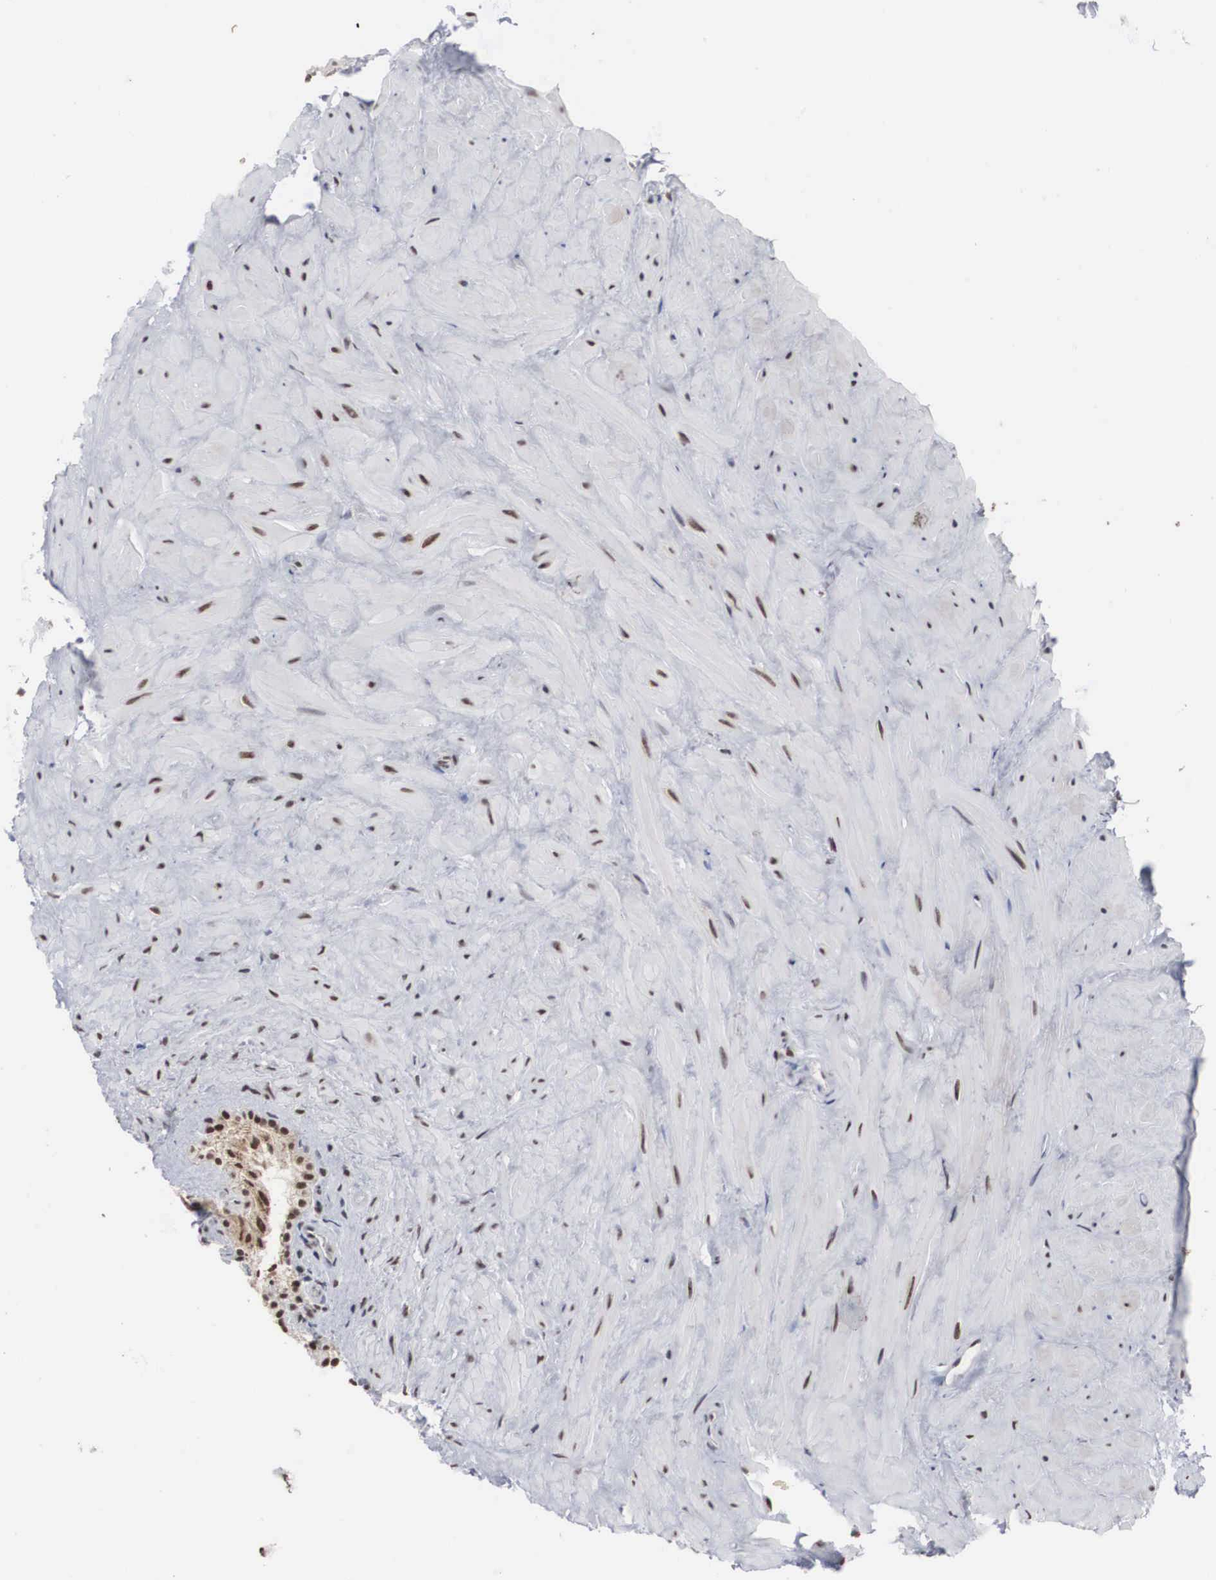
{"staining": {"intensity": "weak", "quantity": "25%-75%", "location": "nuclear"}, "tissue": "epididymis", "cell_type": "Glandular cells", "image_type": "normal", "snomed": [{"axis": "morphology", "description": "Normal tissue, NOS"}, {"axis": "topography", "description": "Epididymis"}], "caption": "Glandular cells reveal weak nuclear expression in approximately 25%-75% of cells in normal epididymis. (Stains: DAB (3,3'-diaminobenzidine) in brown, nuclei in blue, Microscopy: brightfield microscopy at high magnification).", "gene": "AUTS2", "patient": {"sex": "male", "age": 35}}